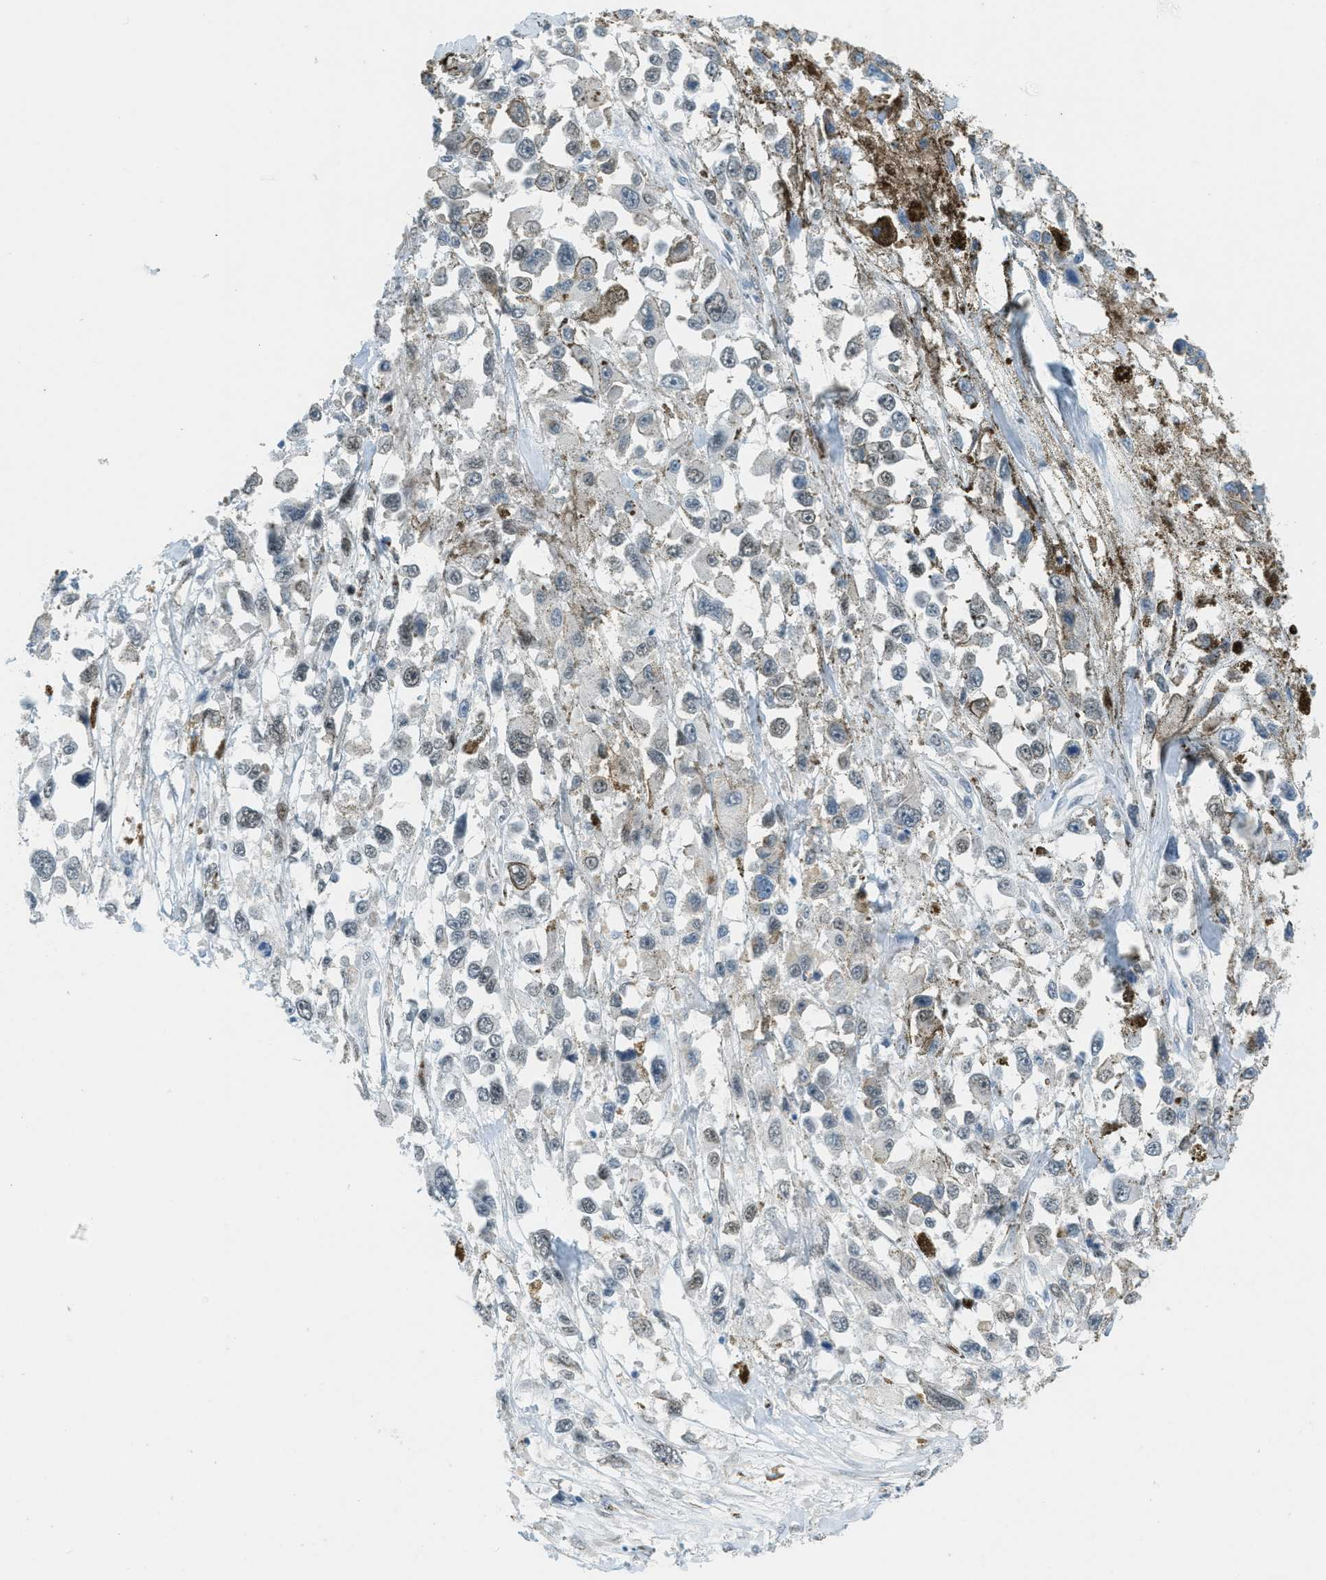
{"staining": {"intensity": "negative", "quantity": "none", "location": "none"}, "tissue": "melanoma", "cell_type": "Tumor cells", "image_type": "cancer", "snomed": [{"axis": "morphology", "description": "Malignant melanoma, Metastatic site"}, {"axis": "topography", "description": "Lymph node"}], "caption": "Immunohistochemistry micrograph of neoplastic tissue: malignant melanoma (metastatic site) stained with DAB (3,3'-diaminobenzidine) shows no significant protein staining in tumor cells.", "gene": "TCF3", "patient": {"sex": "male", "age": 59}}